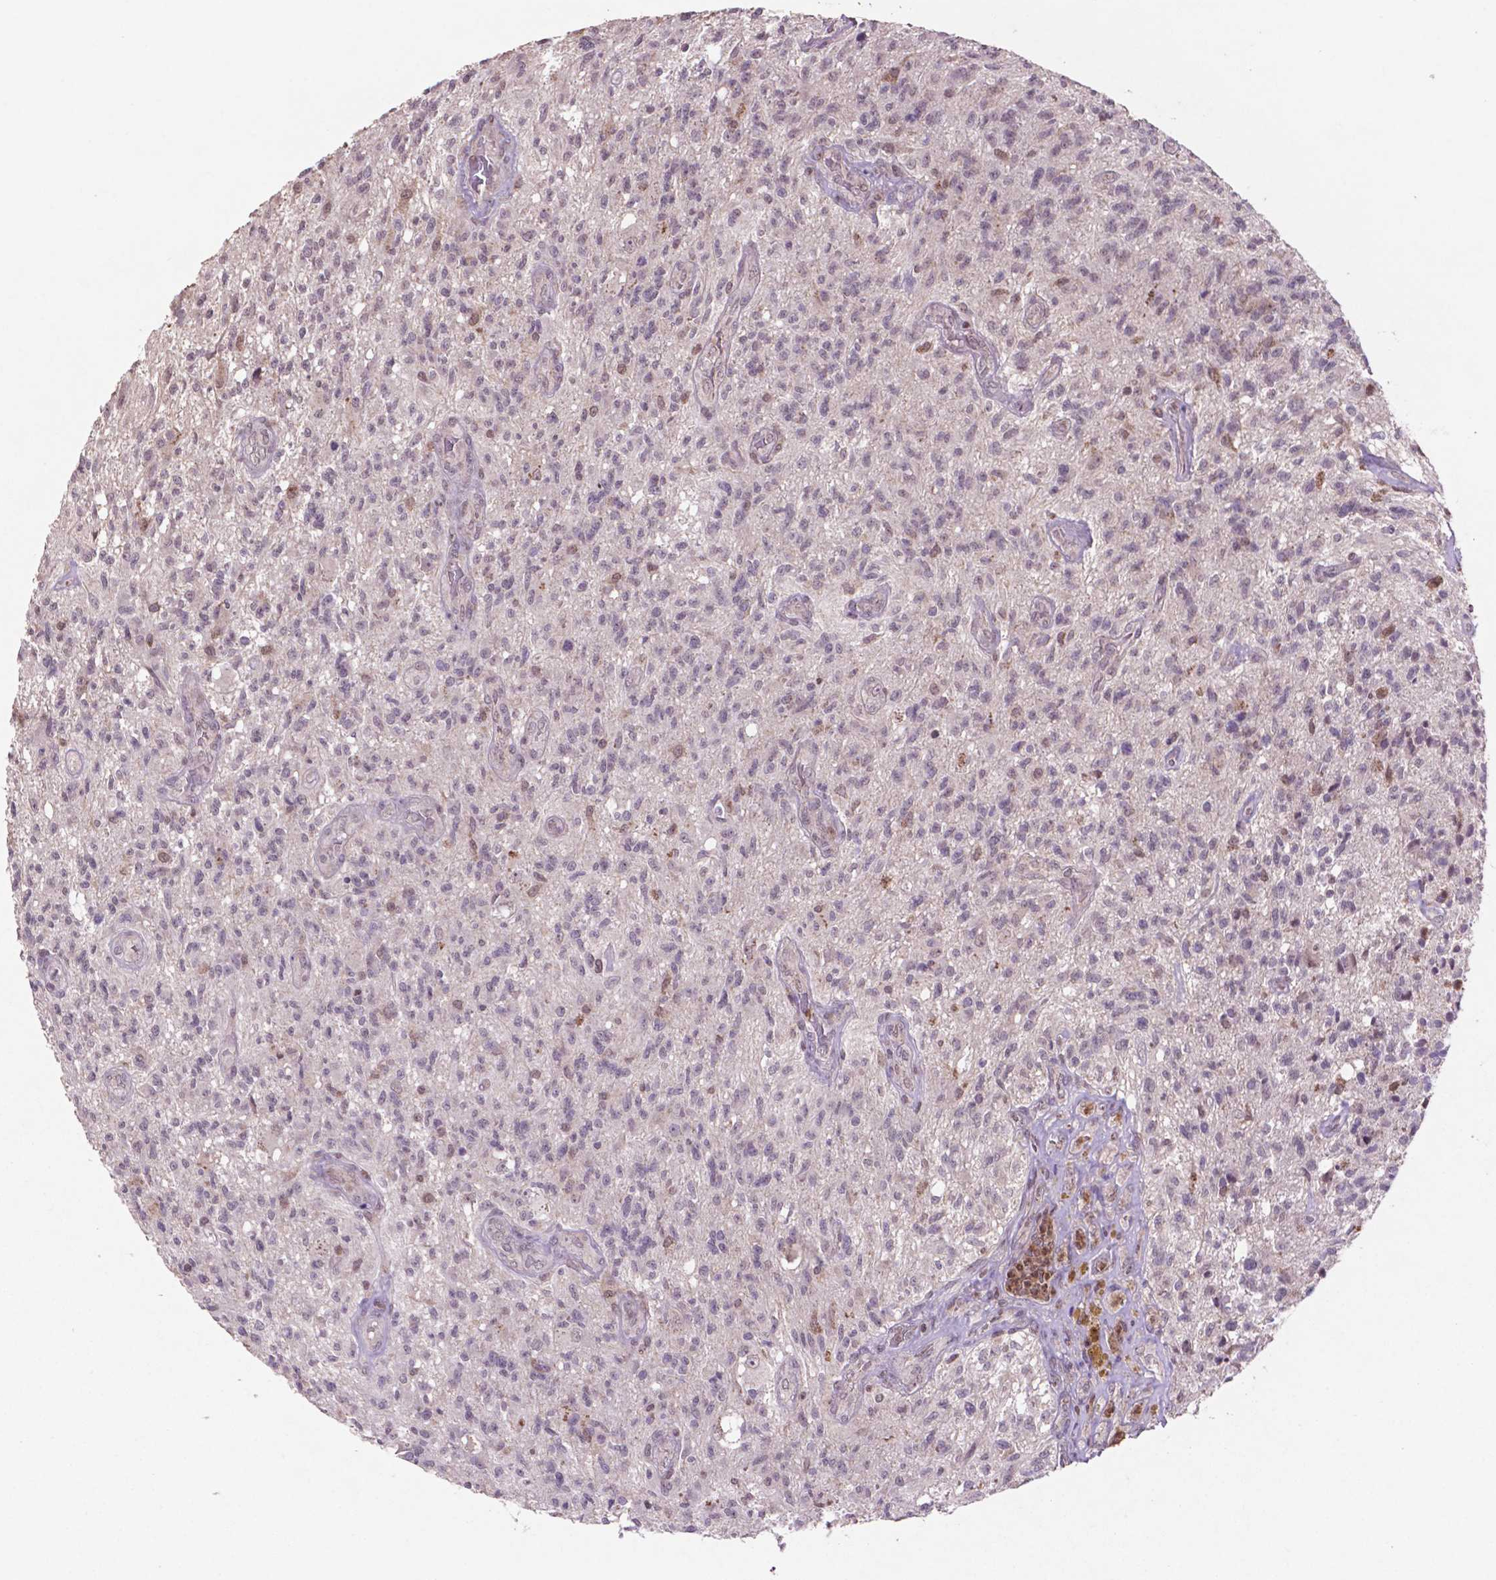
{"staining": {"intensity": "negative", "quantity": "none", "location": "none"}, "tissue": "glioma", "cell_type": "Tumor cells", "image_type": "cancer", "snomed": [{"axis": "morphology", "description": "Glioma, malignant, High grade"}, {"axis": "topography", "description": "Brain"}], "caption": "High power microscopy micrograph of an immunohistochemistry micrograph of glioma, revealing no significant expression in tumor cells.", "gene": "GLRX", "patient": {"sex": "male", "age": 56}}